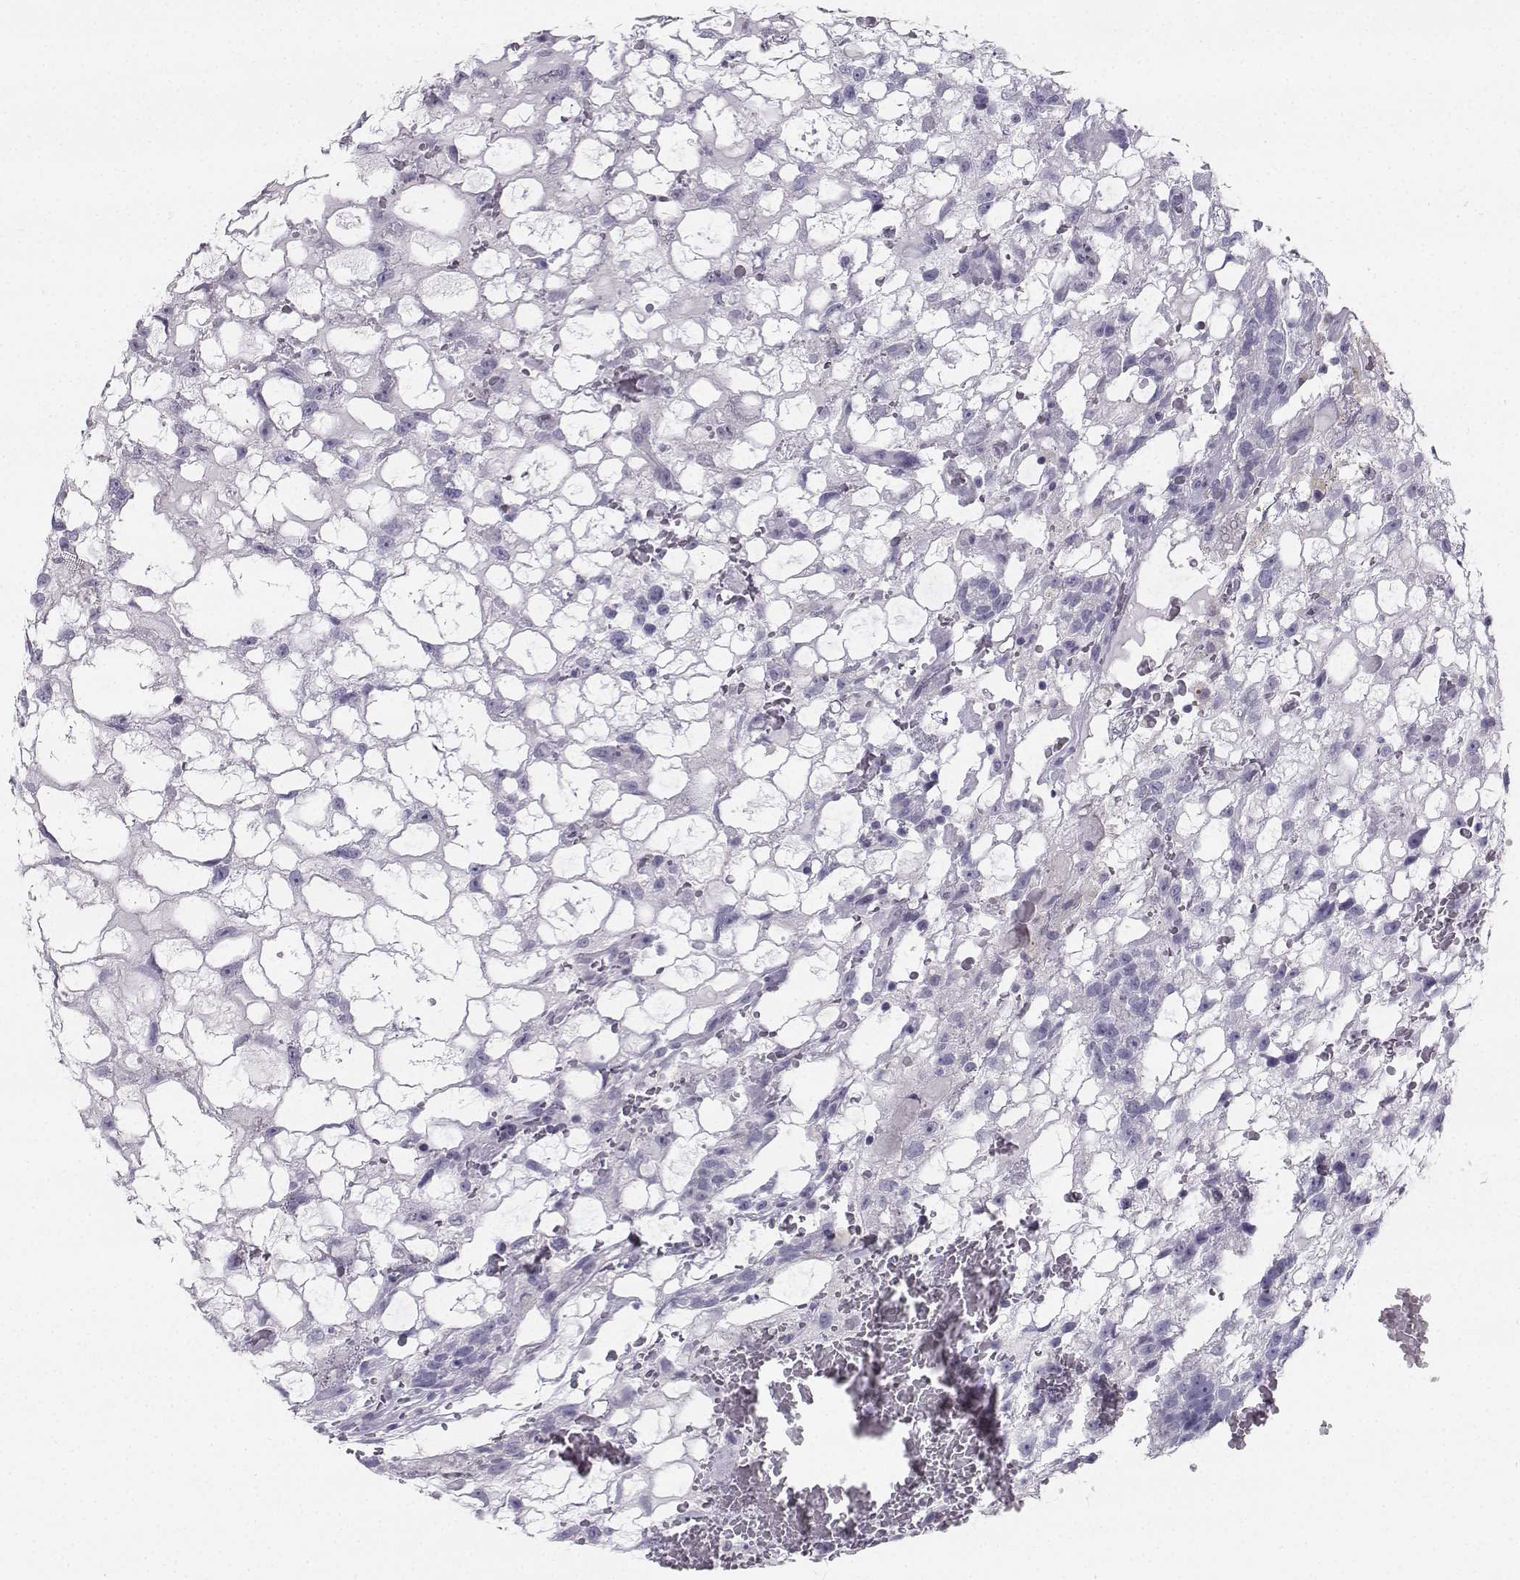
{"staining": {"intensity": "negative", "quantity": "none", "location": "none"}, "tissue": "testis cancer", "cell_type": "Tumor cells", "image_type": "cancer", "snomed": [{"axis": "morphology", "description": "Normal tissue, NOS"}, {"axis": "morphology", "description": "Carcinoma, Embryonal, NOS"}, {"axis": "topography", "description": "Testis"}, {"axis": "topography", "description": "Epididymis"}], "caption": "Tumor cells show no significant expression in testis cancer (embryonal carcinoma). (DAB (3,3'-diaminobenzidine) IHC, high magnification).", "gene": "SYCE1", "patient": {"sex": "male", "age": 32}}